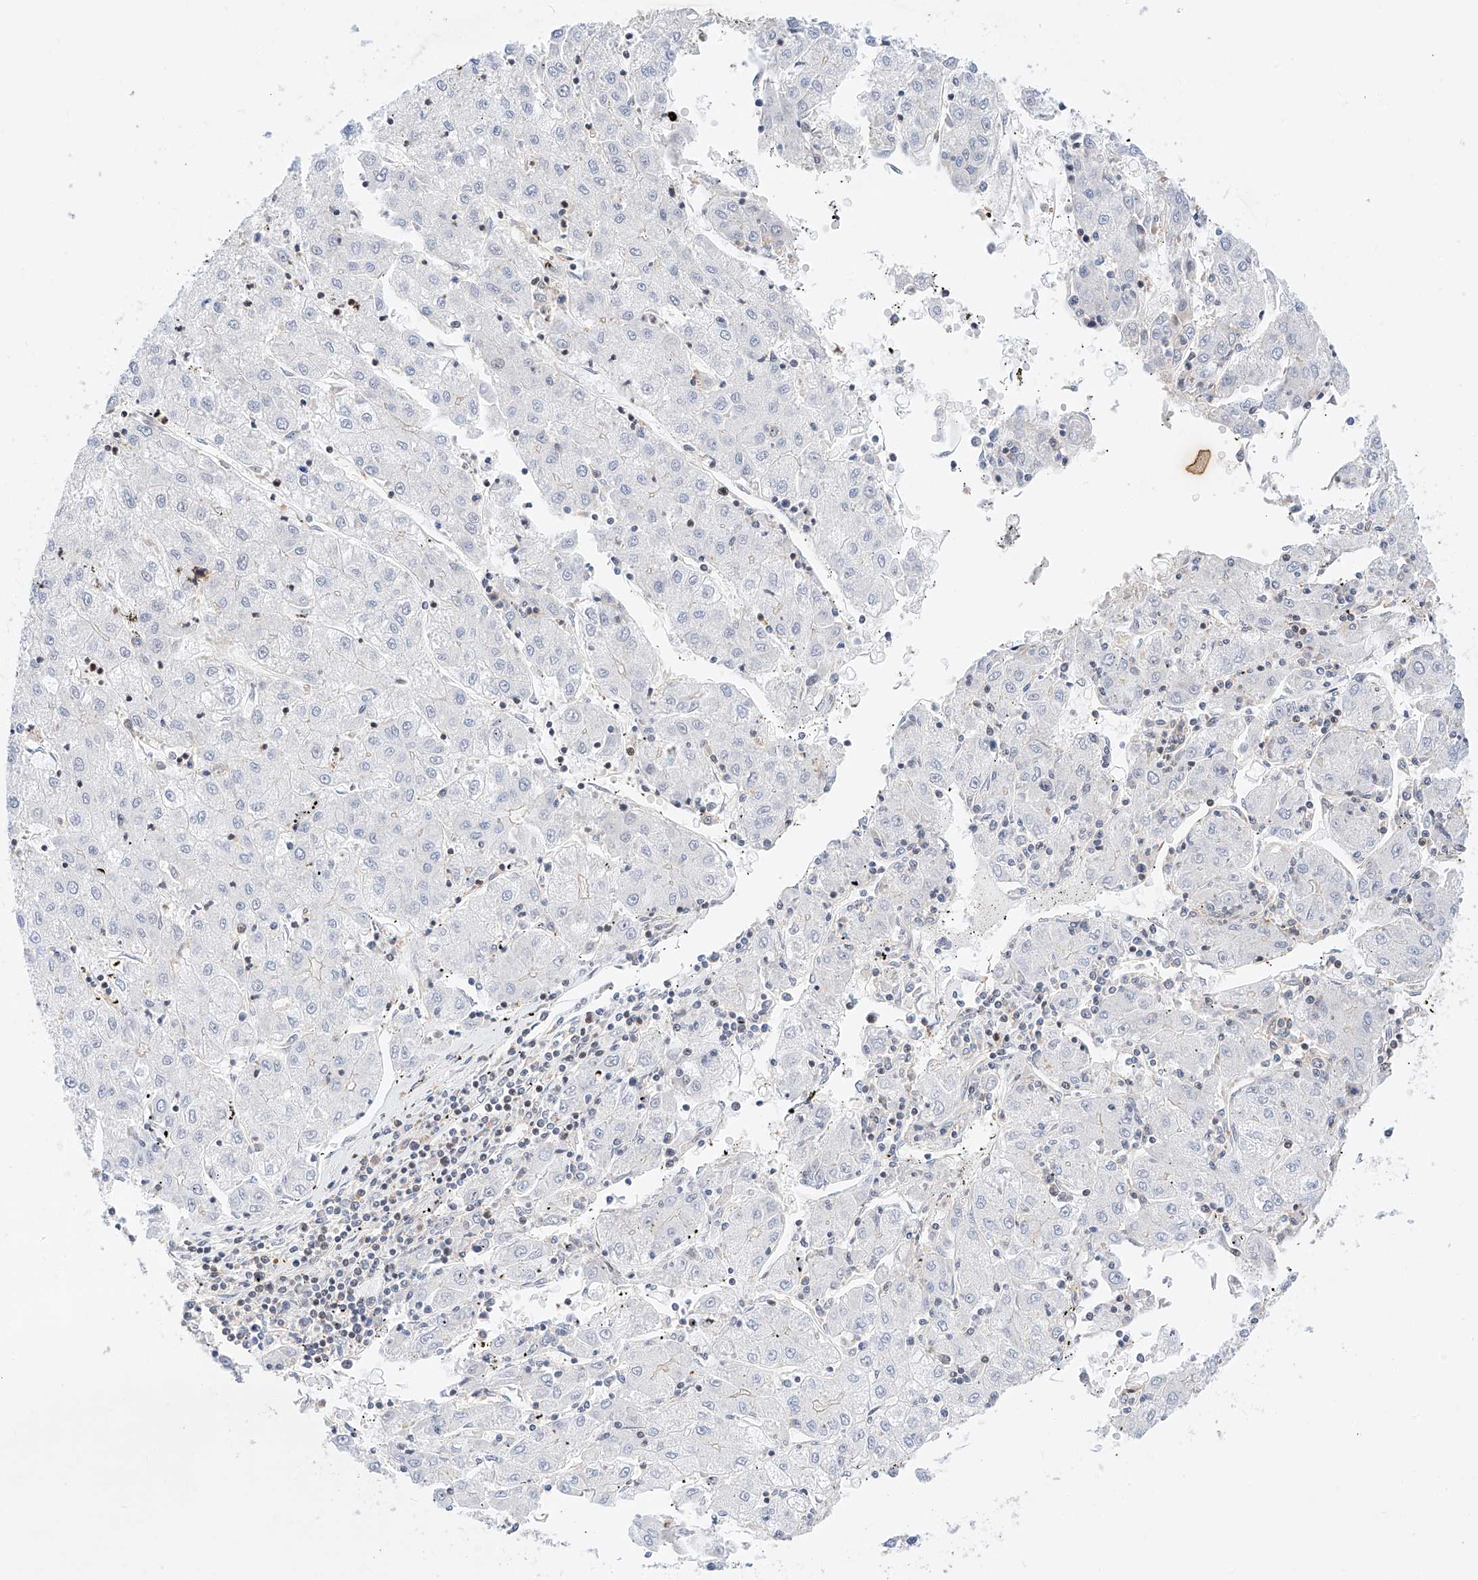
{"staining": {"intensity": "negative", "quantity": "none", "location": "none"}, "tissue": "liver cancer", "cell_type": "Tumor cells", "image_type": "cancer", "snomed": [{"axis": "morphology", "description": "Carcinoma, Hepatocellular, NOS"}, {"axis": "topography", "description": "Liver"}], "caption": "Immunohistochemical staining of hepatocellular carcinoma (liver) exhibits no significant positivity in tumor cells.", "gene": "HDAC9", "patient": {"sex": "male", "age": 72}}